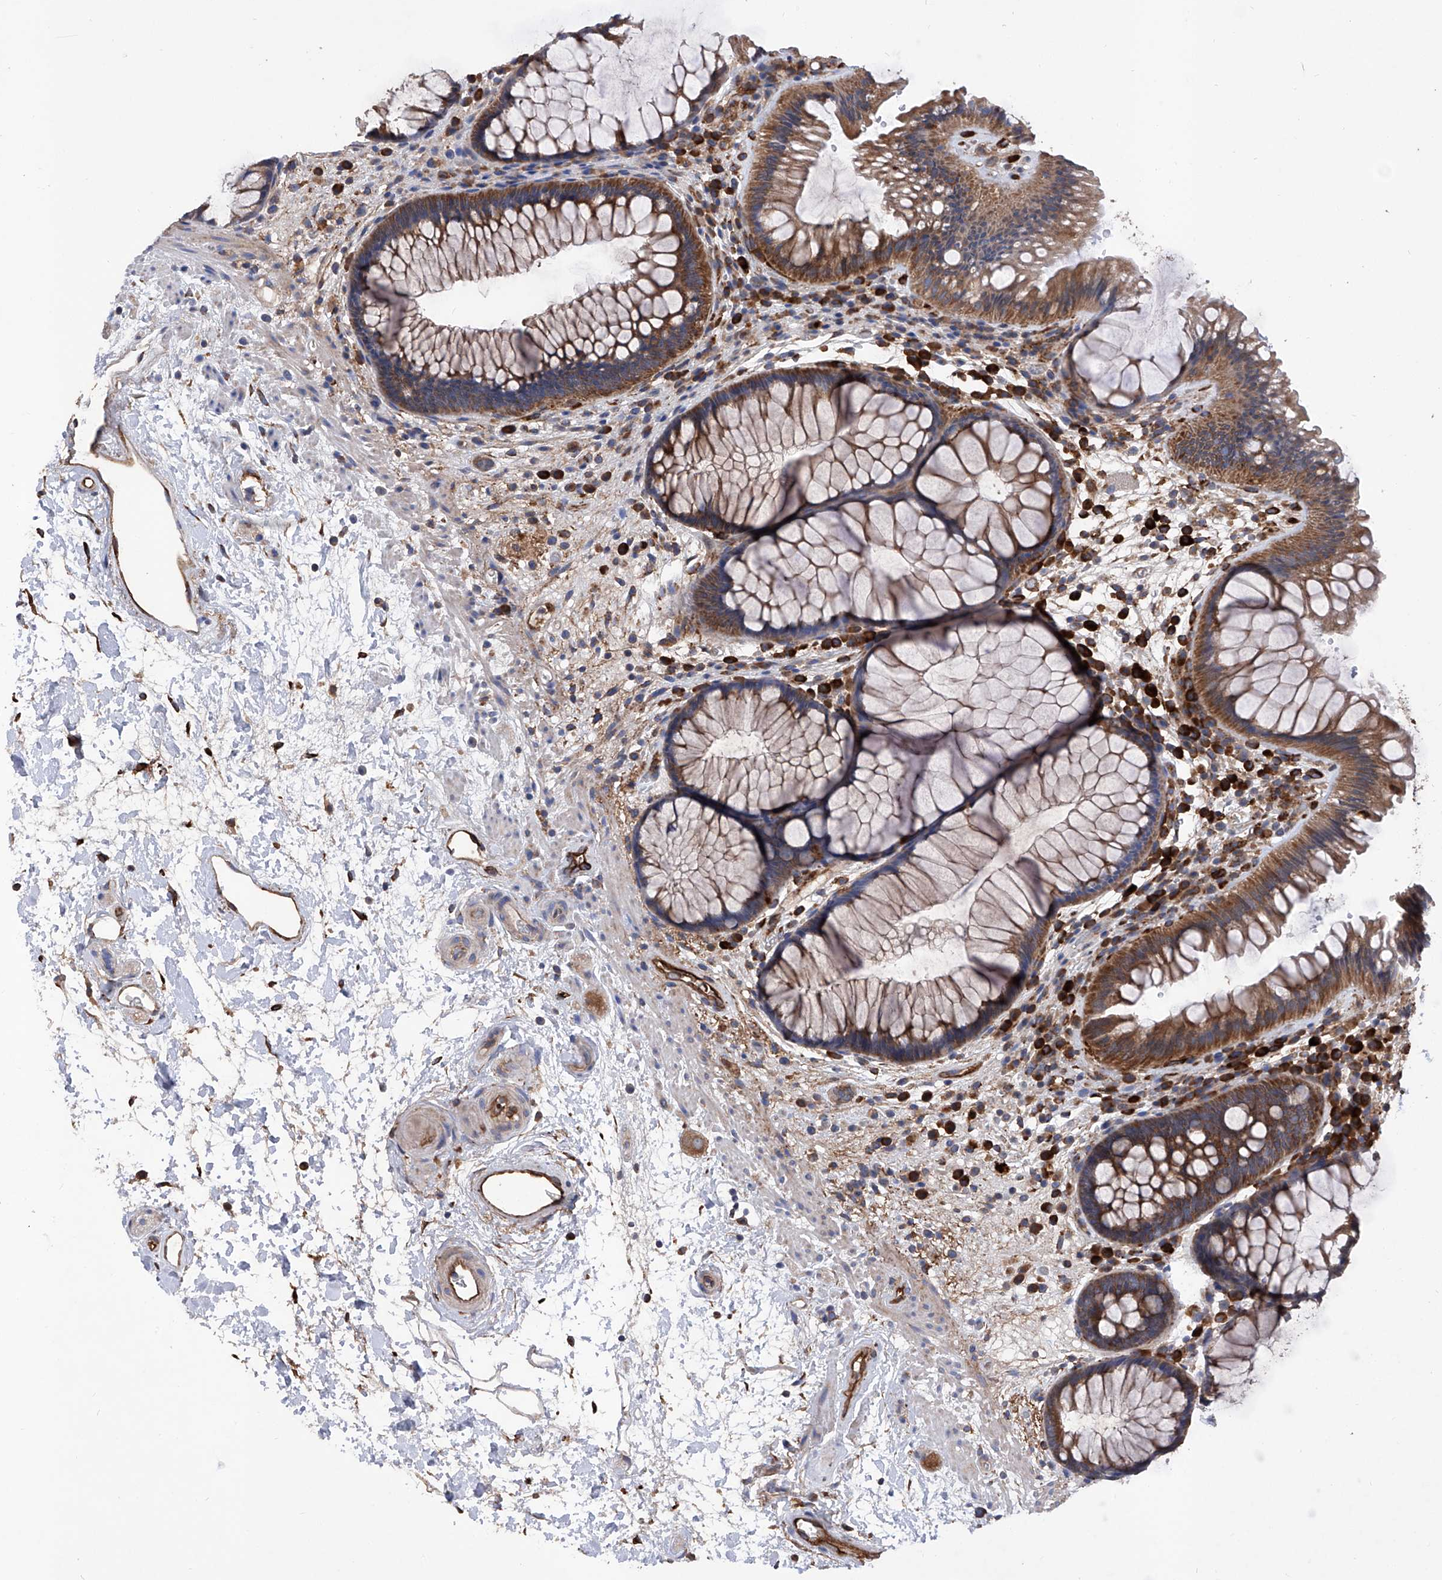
{"staining": {"intensity": "moderate", "quantity": ">75%", "location": "cytoplasmic/membranous"}, "tissue": "rectum", "cell_type": "Glandular cells", "image_type": "normal", "snomed": [{"axis": "morphology", "description": "Normal tissue, NOS"}, {"axis": "topography", "description": "Rectum"}], "caption": "Protein expression analysis of normal rectum demonstrates moderate cytoplasmic/membranous staining in about >75% of glandular cells.", "gene": "INPP5B", "patient": {"sex": "male", "age": 51}}